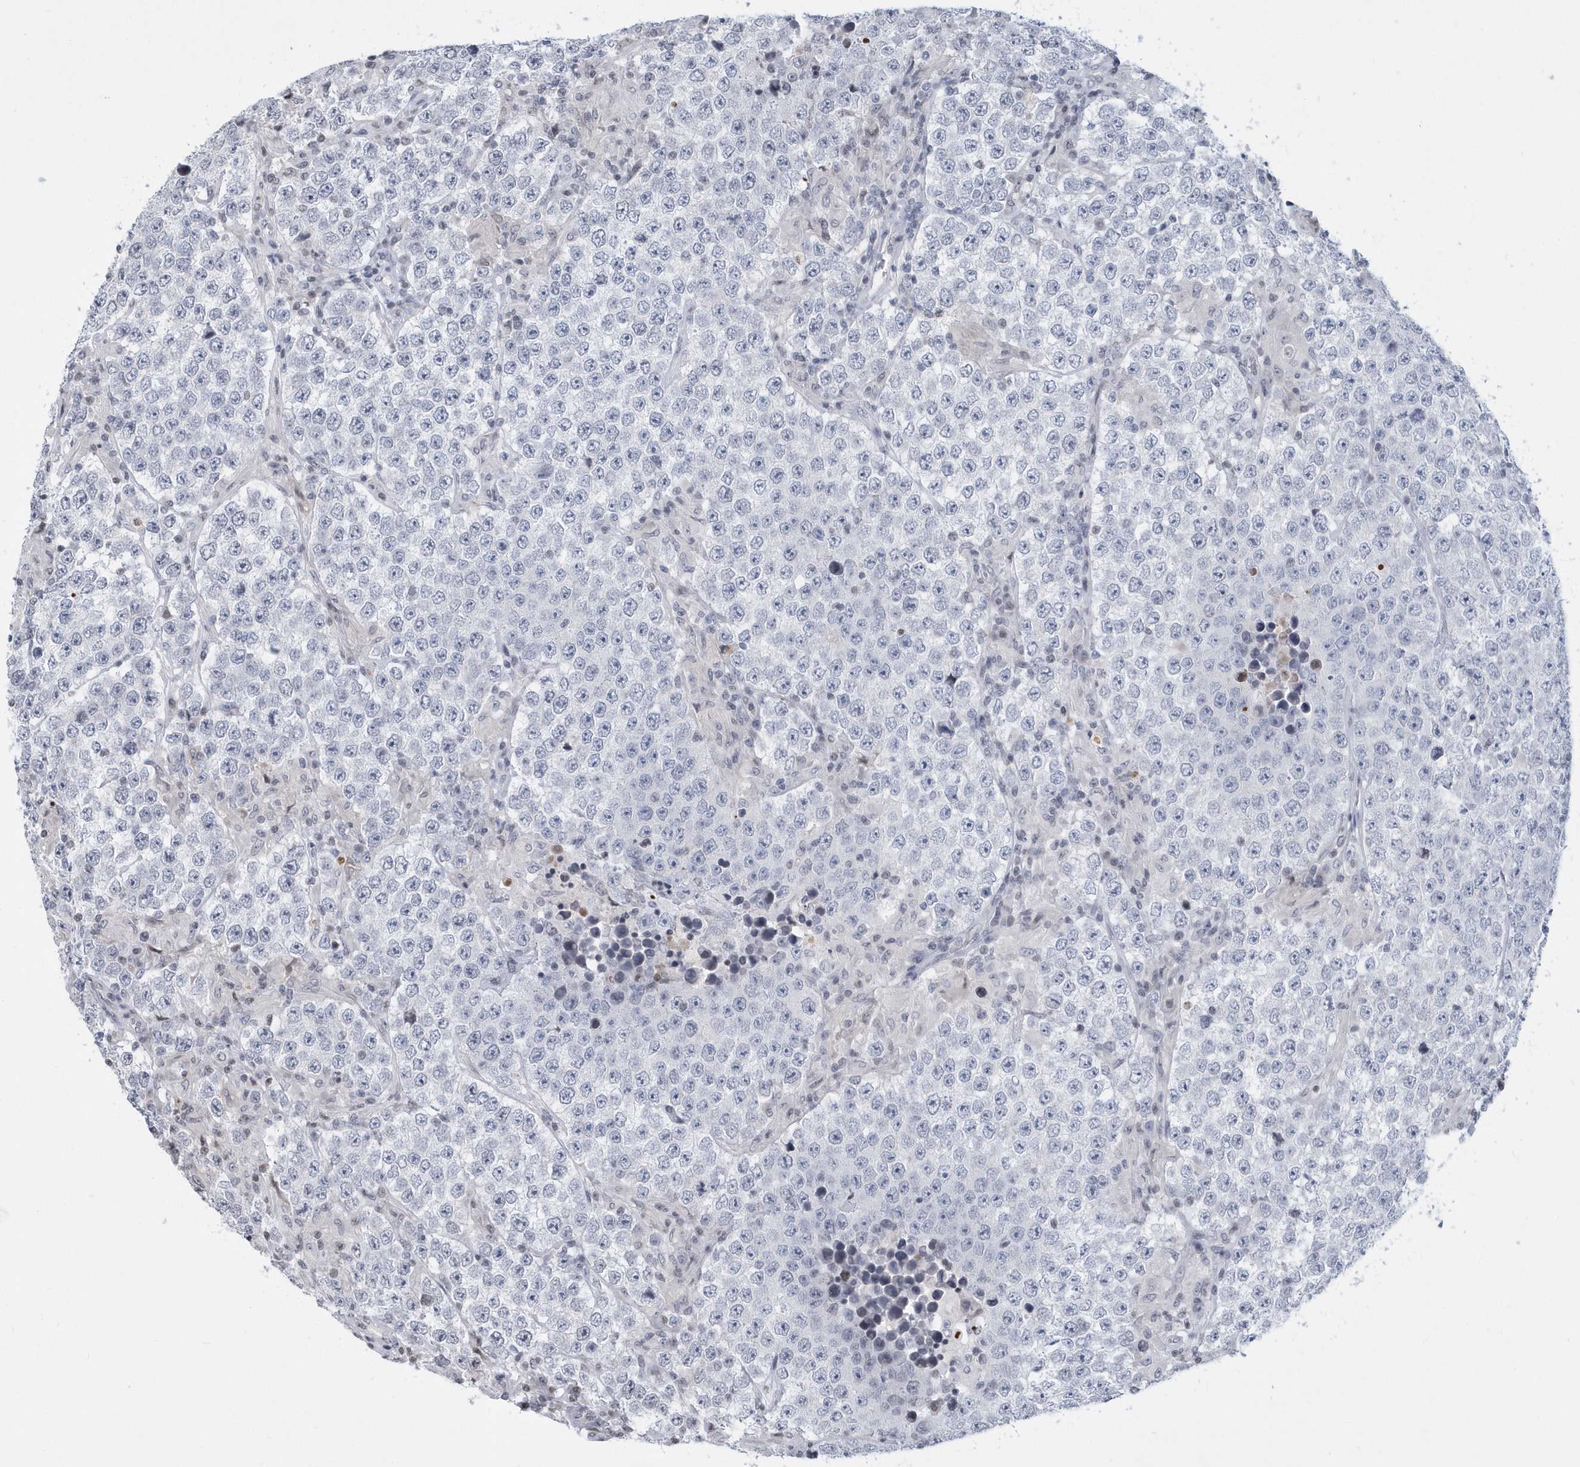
{"staining": {"intensity": "negative", "quantity": "none", "location": "none"}, "tissue": "testis cancer", "cell_type": "Tumor cells", "image_type": "cancer", "snomed": [{"axis": "morphology", "description": "Normal tissue, NOS"}, {"axis": "morphology", "description": "Urothelial carcinoma, High grade"}, {"axis": "morphology", "description": "Seminoma, NOS"}, {"axis": "morphology", "description": "Carcinoma, Embryonal, NOS"}, {"axis": "topography", "description": "Urinary bladder"}, {"axis": "topography", "description": "Testis"}], "caption": "There is no significant positivity in tumor cells of testis seminoma.", "gene": "VWA5B2", "patient": {"sex": "male", "age": 41}}